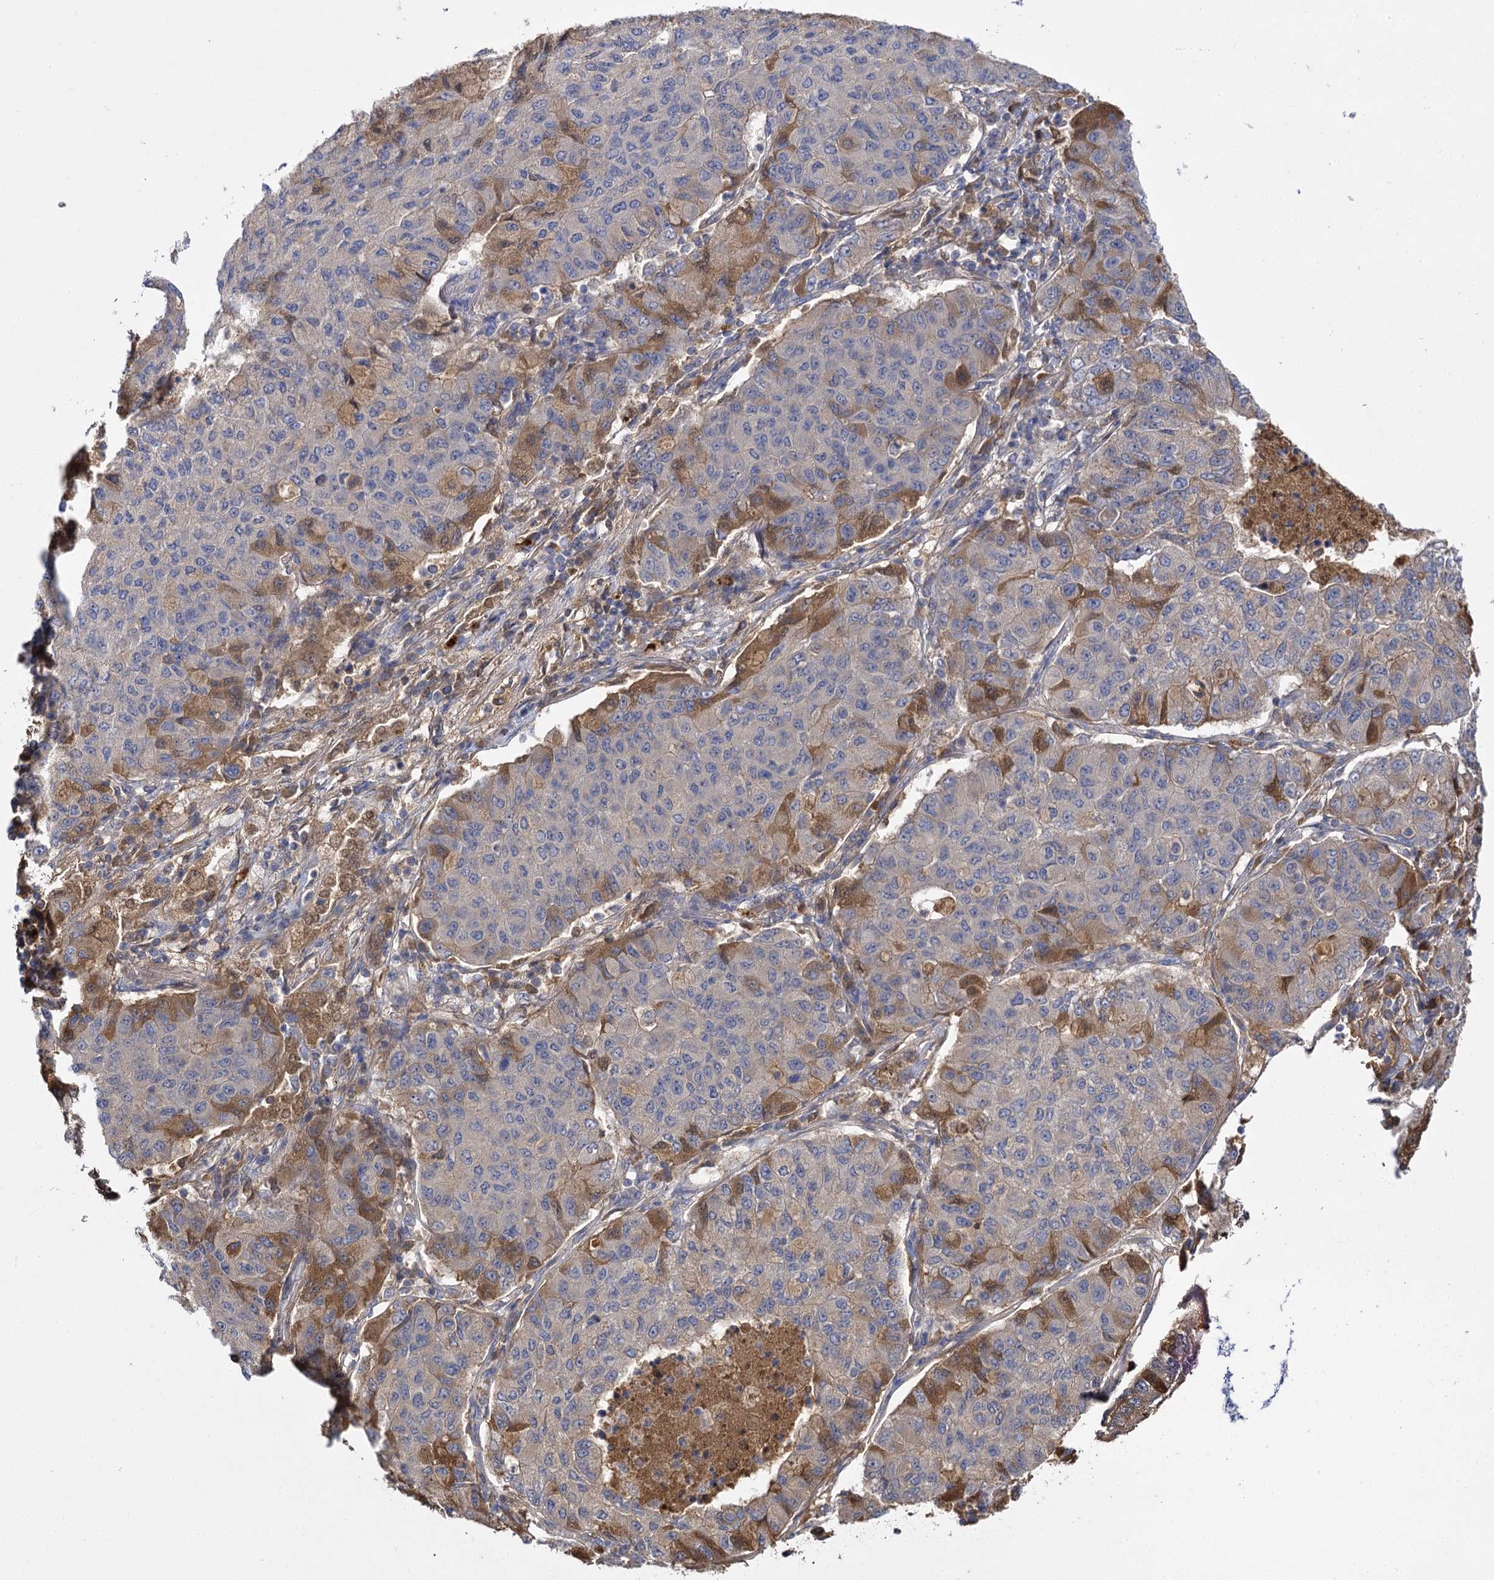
{"staining": {"intensity": "moderate", "quantity": "<25%", "location": "cytoplasmic/membranous"}, "tissue": "lung cancer", "cell_type": "Tumor cells", "image_type": "cancer", "snomed": [{"axis": "morphology", "description": "Squamous cell carcinoma, NOS"}, {"axis": "topography", "description": "Lung"}], "caption": "The immunohistochemical stain shows moderate cytoplasmic/membranous positivity in tumor cells of lung squamous cell carcinoma tissue. The protein of interest is stained brown, and the nuclei are stained in blue (DAB IHC with brightfield microscopy, high magnification).", "gene": "USP50", "patient": {"sex": "male", "age": 74}}